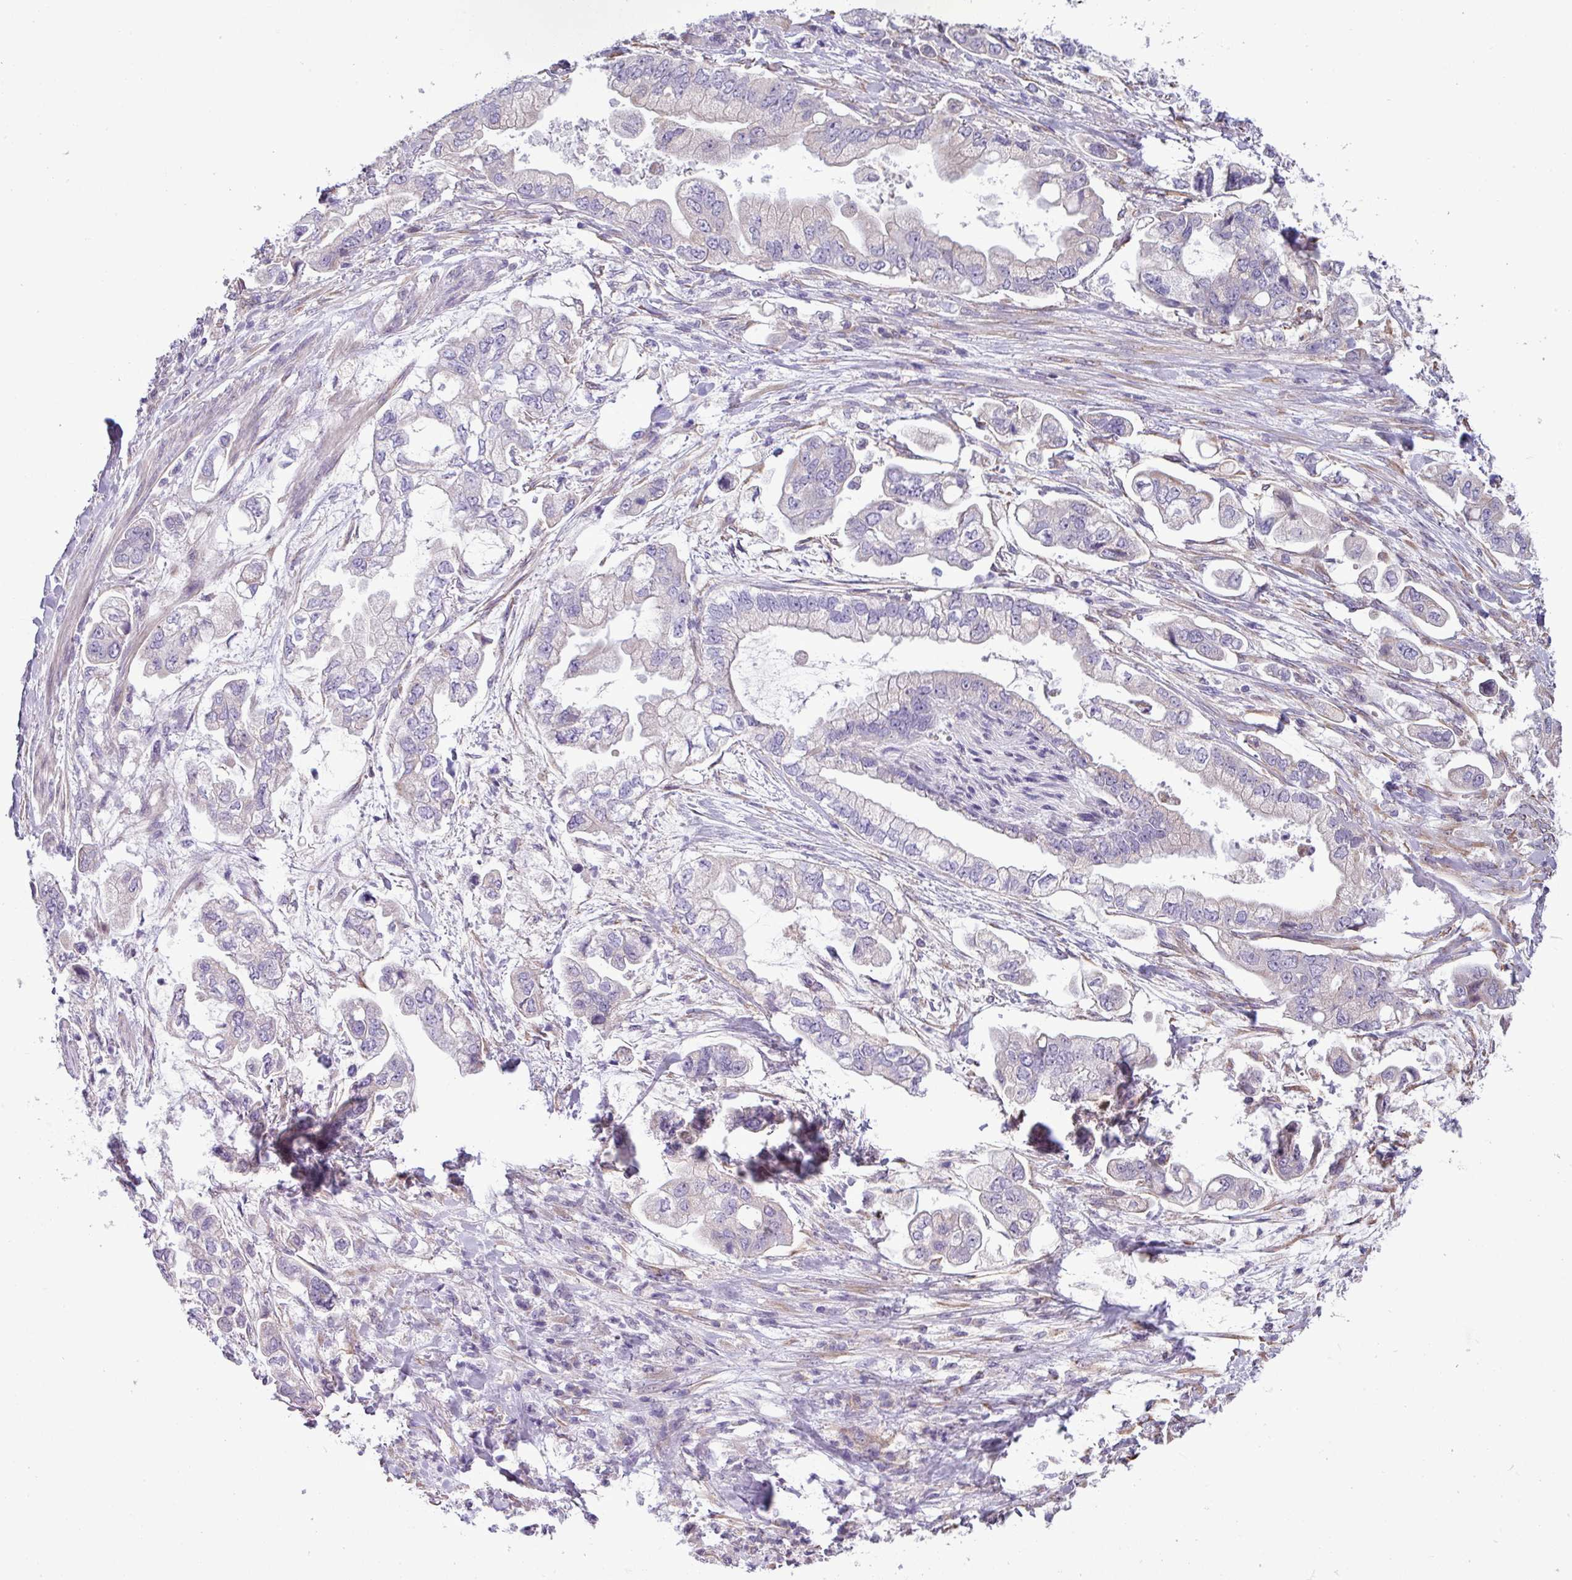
{"staining": {"intensity": "negative", "quantity": "none", "location": "none"}, "tissue": "stomach cancer", "cell_type": "Tumor cells", "image_type": "cancer", "snomed": [{"axis": "morphology", "description": "Adenocarcinoma, NOS"}, {"axis": "topography", "description": "Stomach"}], "caption": "Image shows no protein expression in tumor cells of adenocarcinoma (stomach) tissue.", "gene": "IRGC", "patient": {"sex": "male", "age": 62}}